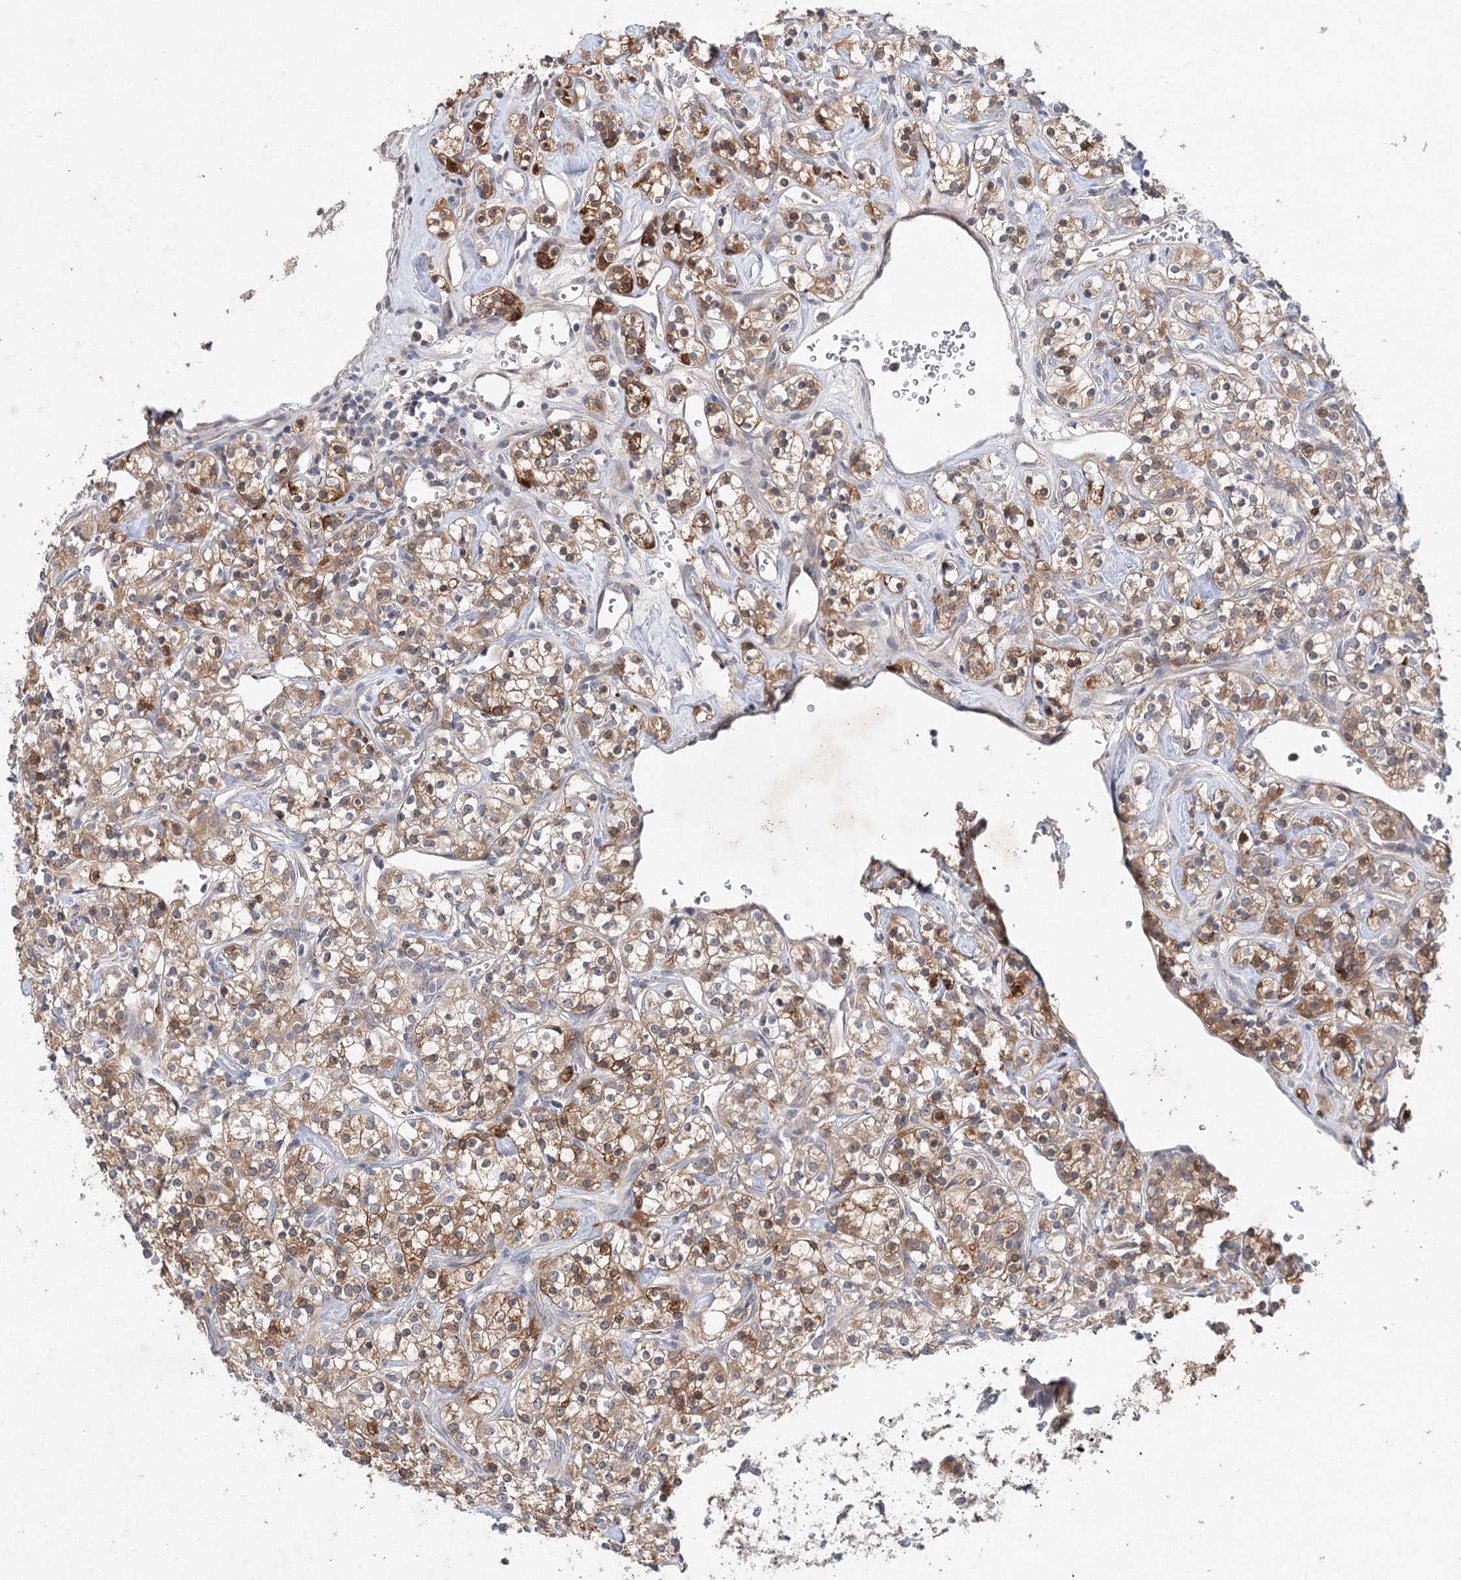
{"staining": {"intensity": "moderate", "quantity": ">75%", "location": "cytoplasmic/membranous"}, "tissue": "renal cancer", "cell_type": "Tumor cells", "image_type": "cancer", "snomed": [{"axis": "morphology", "description": "Adenocarcinoma, NOS"}, {"axis": "topography", "description": "Kidney"}], "caption": "IHC micrograph of neoplastic tissue: human renal cancer stained using immunohistochemistry (IHC) displays medium levels of moderate protein expression localized specifically in the cytoplasmic/membranous of tumor cells, appearing as a cytoplasmic/membranous brown color.", "gene": "AP3B1", "patient": {"sex": "male", "age": 77}}